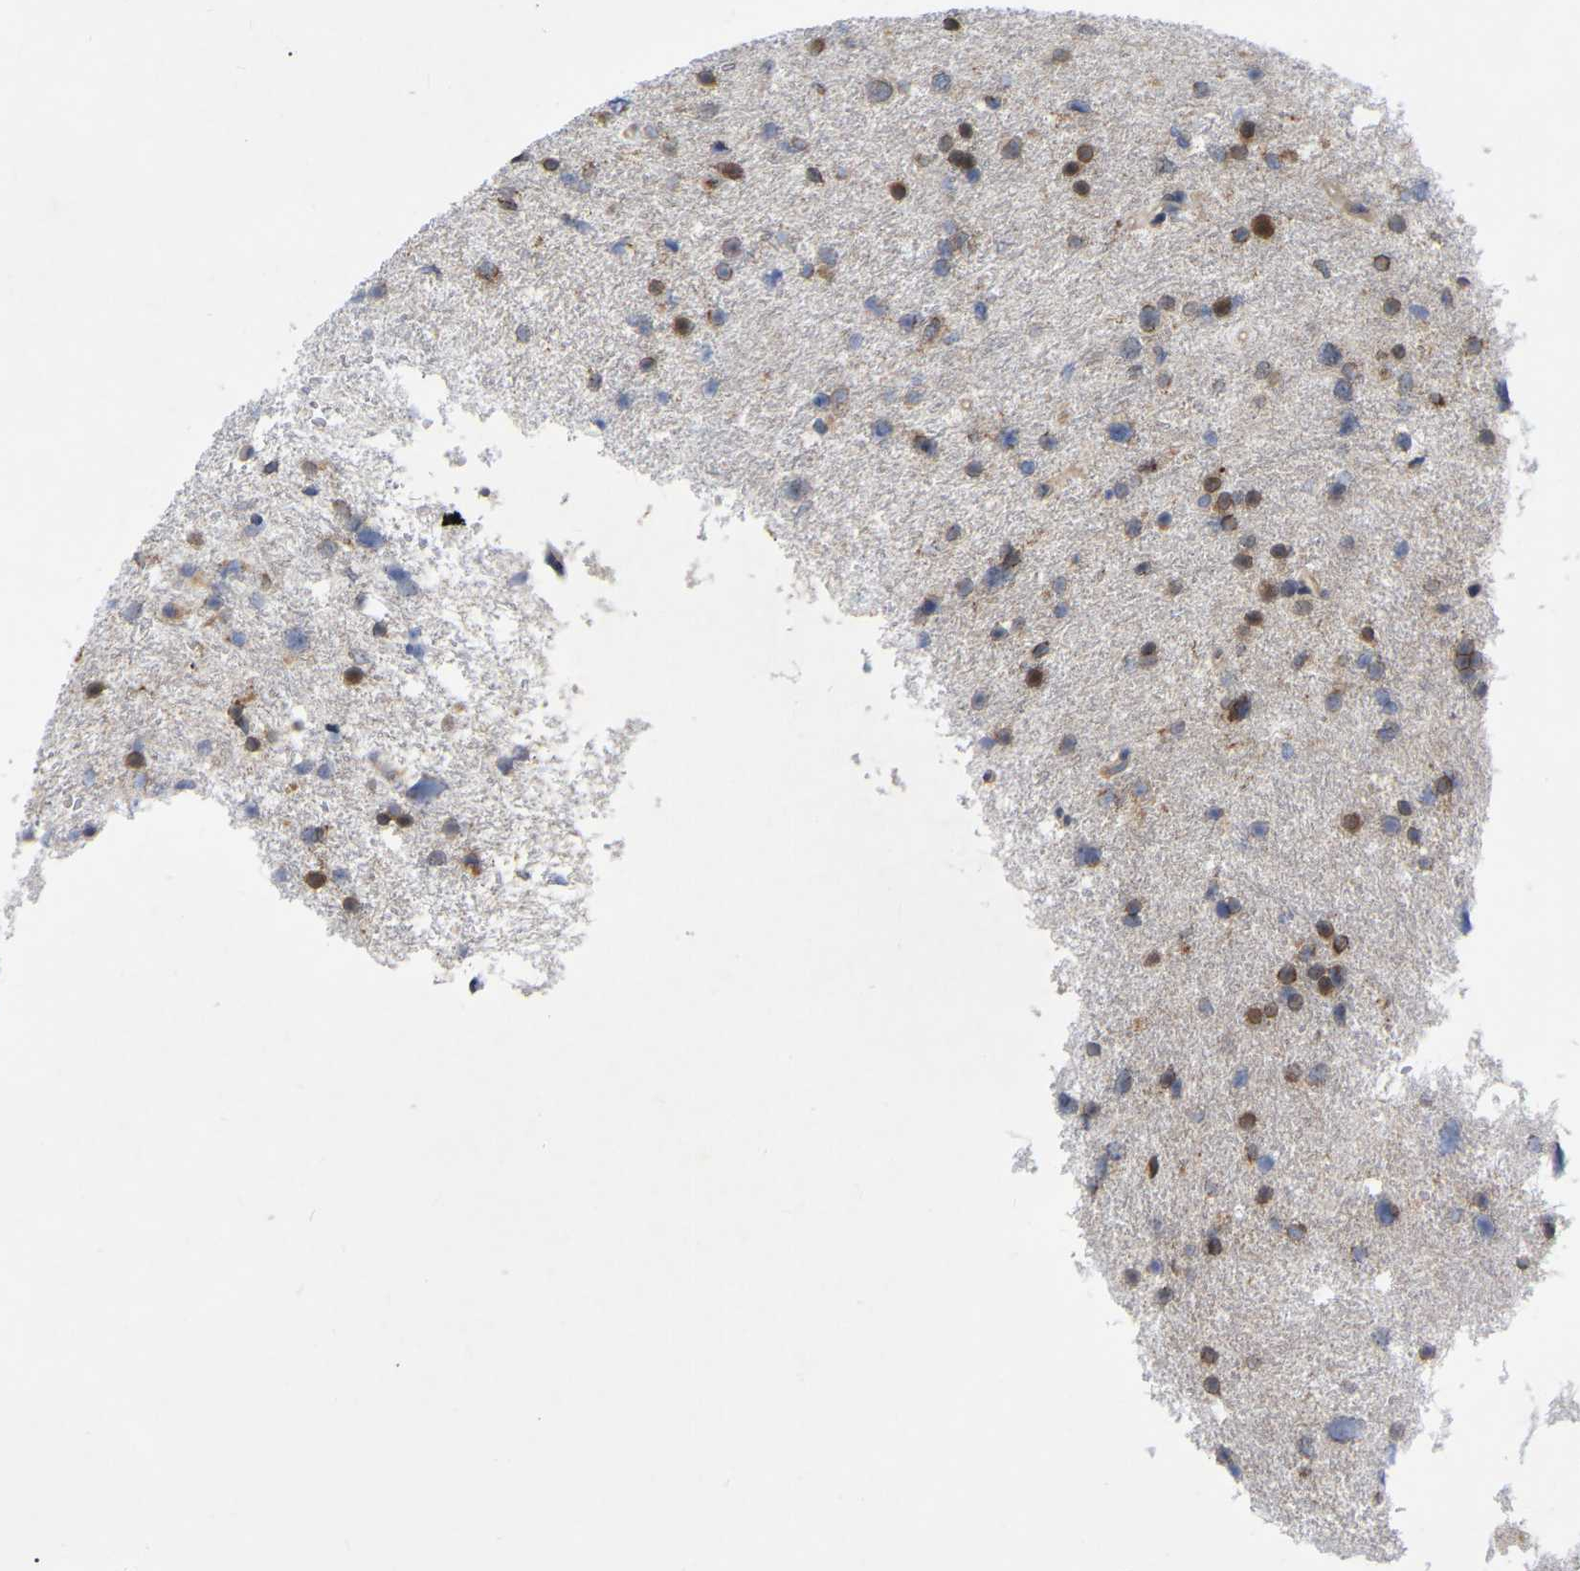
{"staining": {"intensity": "moderate", "quantity": "25%-75%", "location": "cytoplasmic/membranous,nuclear"}, "tissue": "glioma", "cell_type": "Tumor cells", "image_type": "cancer", "snomed": [{"axis": "morphology", "description": "Glioma, malignant, Low grade"}, {"axis": "topography", "description": "Brain"}], "caption": "A micrograph of low-grade glioma (malignant) stained for a protein reveals moderate cytoplasmic/membranous and nuclear brown staining in tumor cells.", "gene": "UBE4B", "patient": {"sex": "female", "age": 37}}